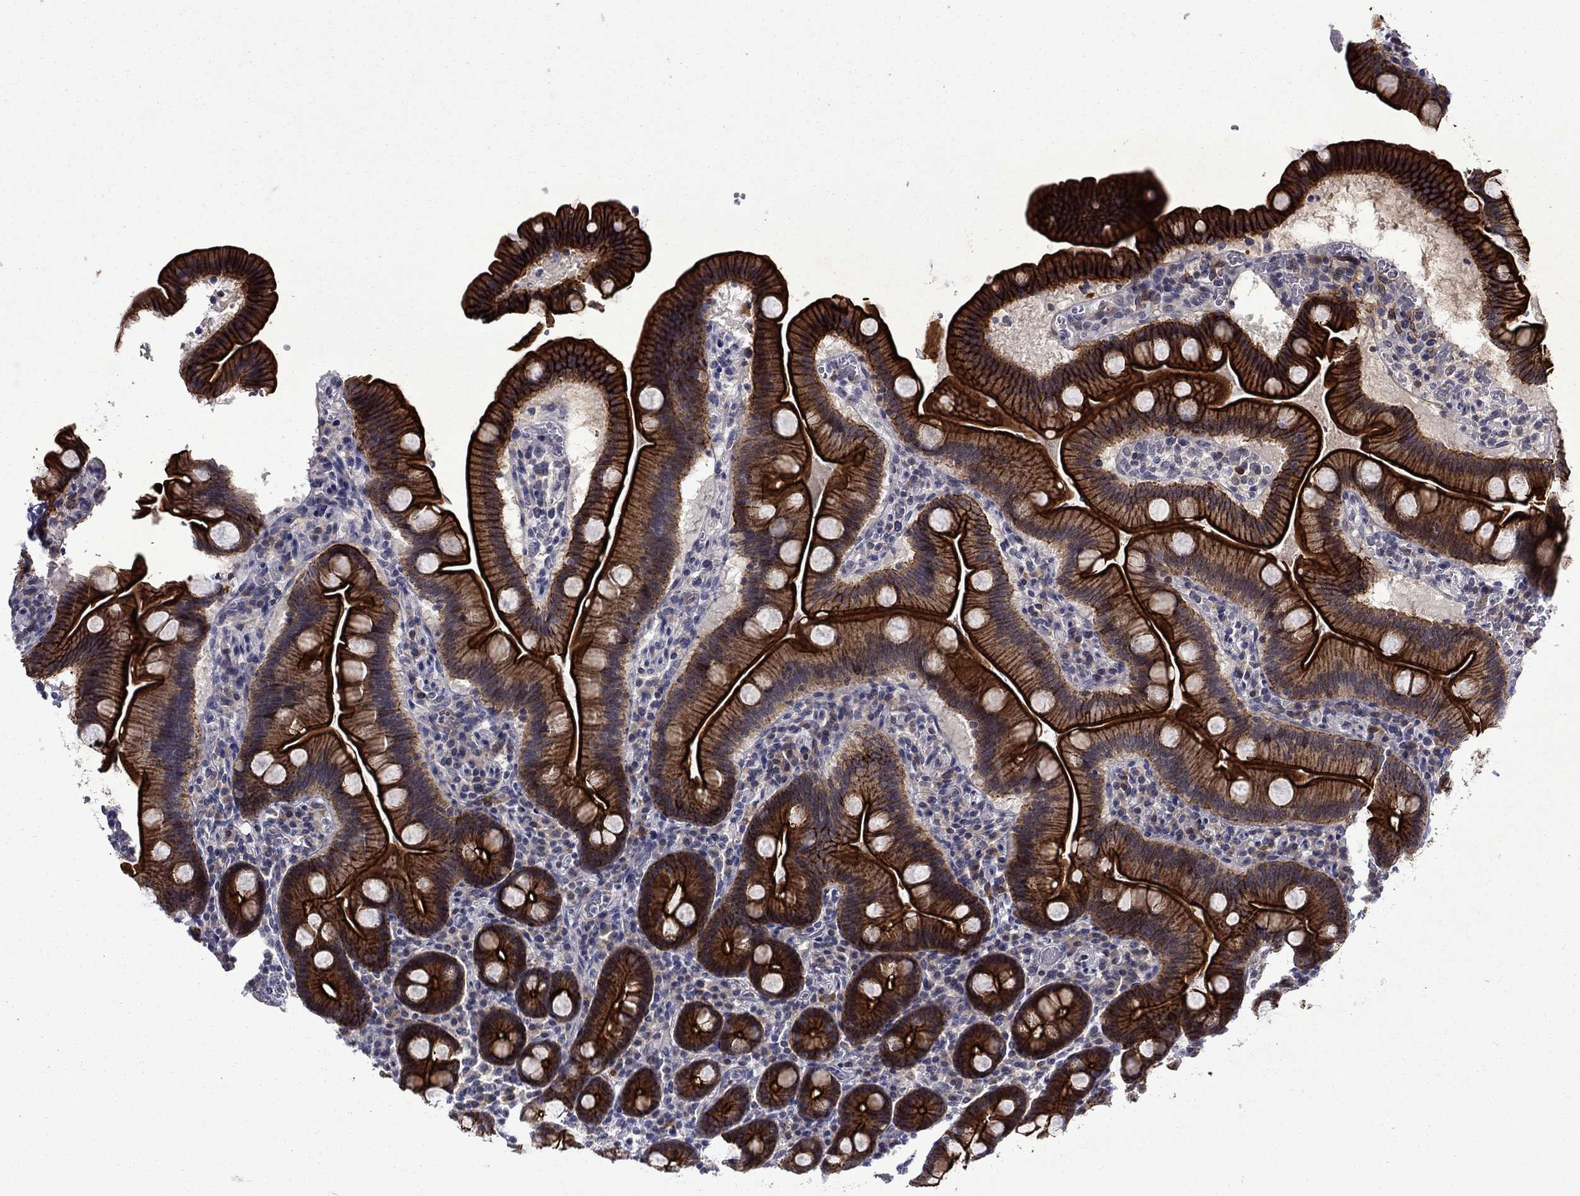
{"staining": {"intensity": "strong", "quantity": ">75%", "location": "cytoplasmic/membranous"}, "tissue": "duodenum", "cell_type": "Glandular cells", "image_type": "normal", "snomed": [{"axis": "morphology", "description": "Normal tissue, NOS"}, {"axis": "topography", "description": "Duodenum"}], "caption": "Immunohistochemical staining of unremarkable duodenum exhibits strong cytoplasmic/membranous protein expression in about >75% of glandular cells. The staining is performed using DAB (3,3'-diaminobenzidine) brown chromogen to label protein expression. The nuclei are counter-stained blue using hematoxylin.", "gene": "LMO7", "patient": {"sex": "male", "age": 59}}